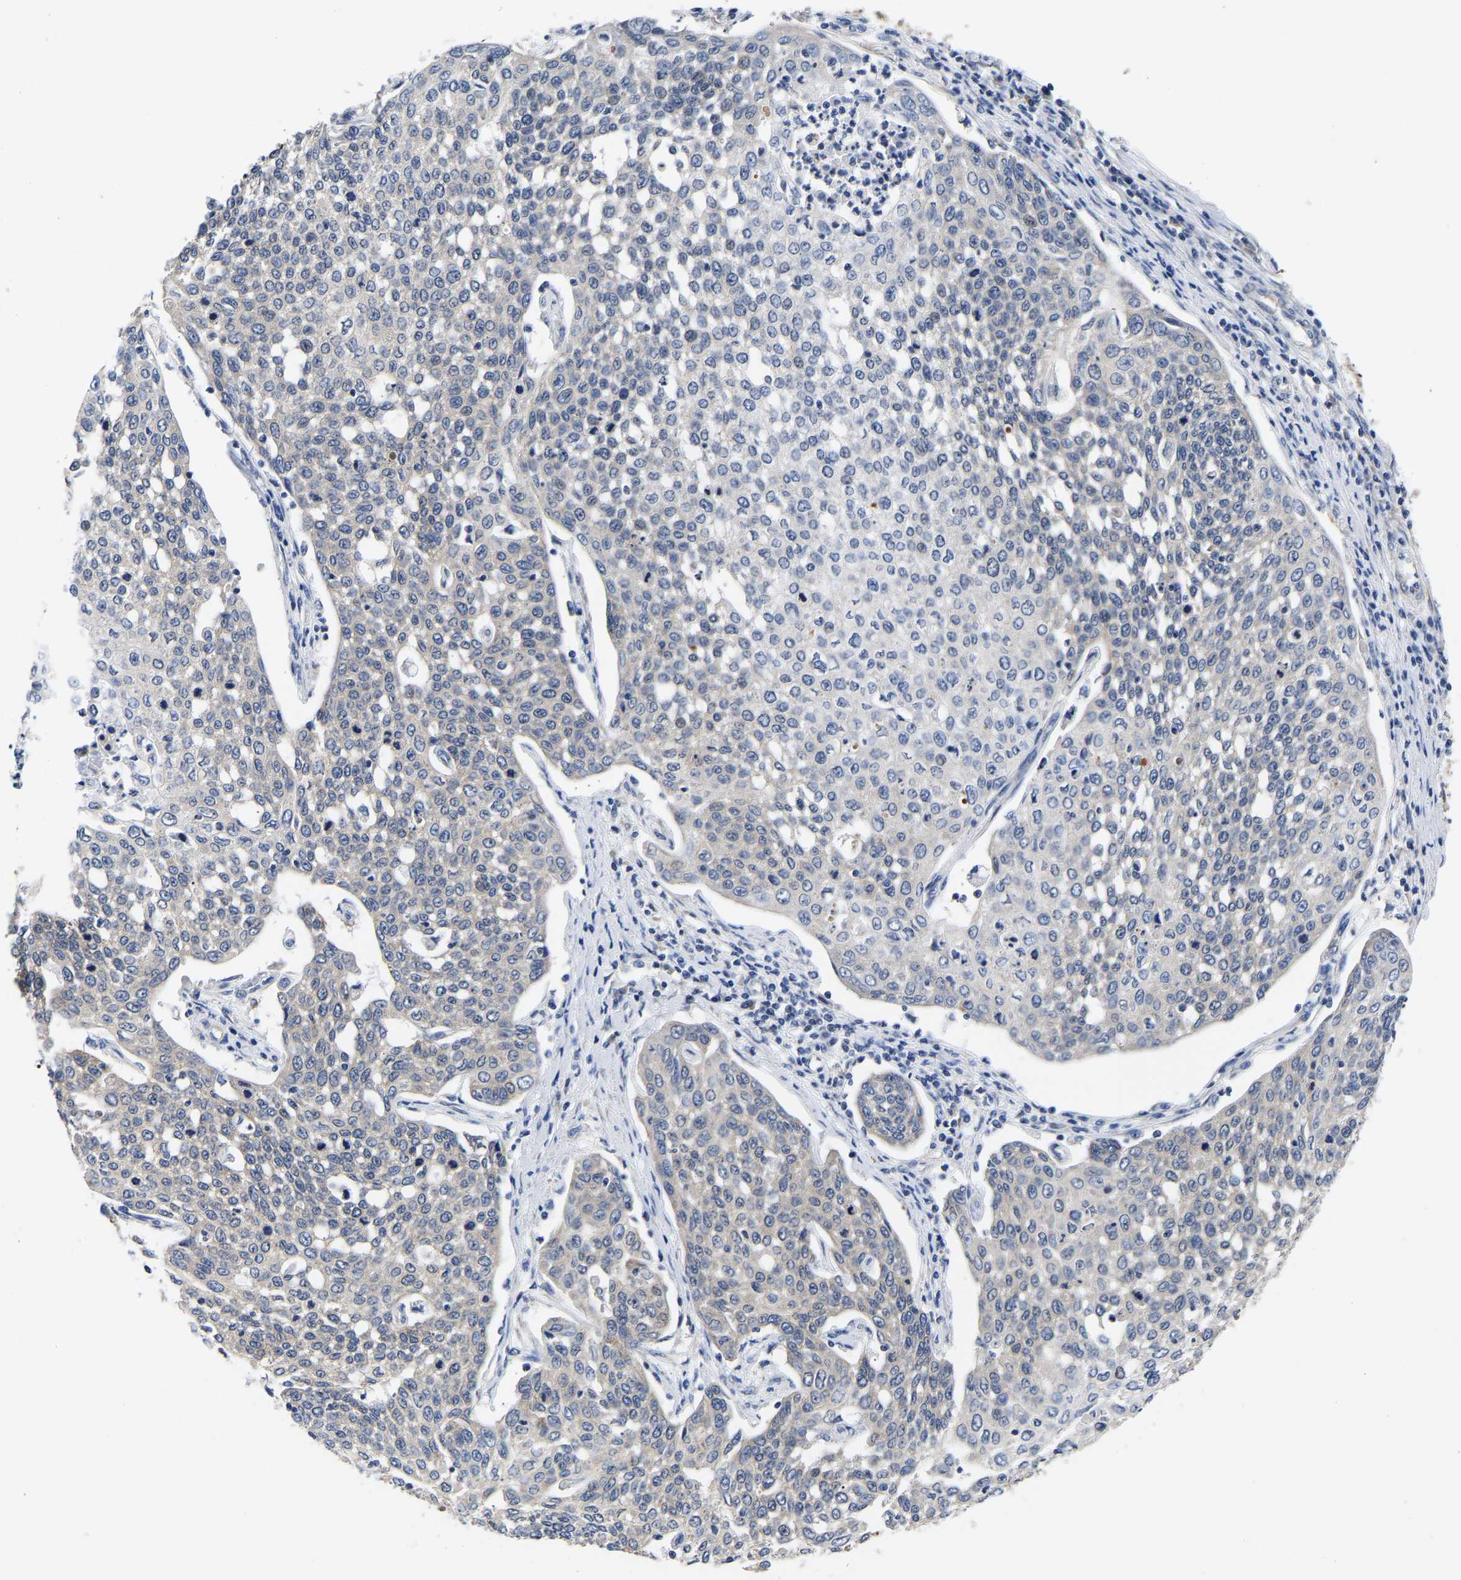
{"staining": {"intensity": "negative", "quantity": "none", "location": "none"}, "tissue": "cervical cancer", "cell_type": "Tumor cells", "image_type": "cancer", "snomed": [{"axis": "morphology", "description": "Squamous cell carcinoma, NOS"}, {"axis": "topography", "description": "Cervix"}], "caption": "The image demonstrates no staining of tumor cells in cervical cancer.", "gene": "CCDC6", "patient": {"sex": "female", "age": 34}}